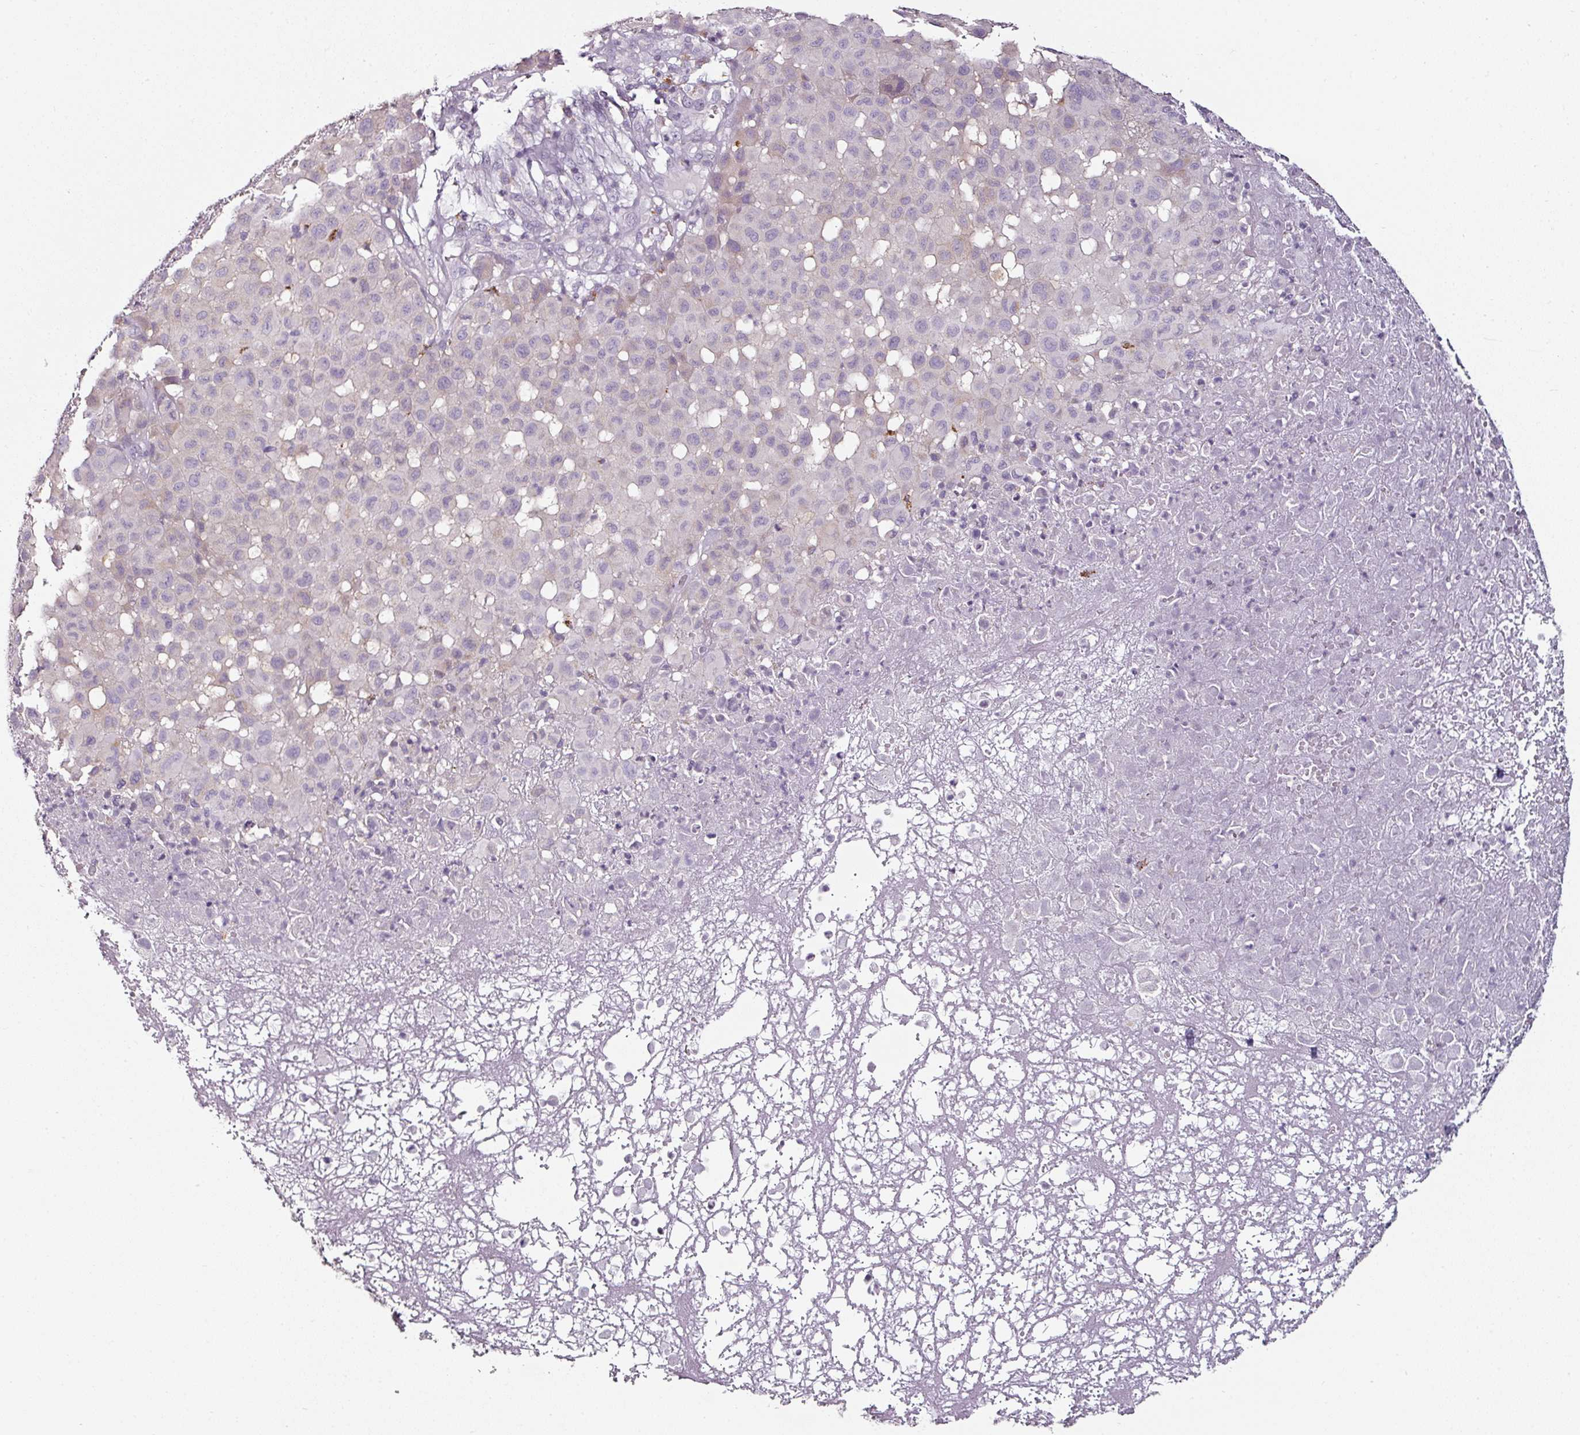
{"staining": {"intensity": "negative", "quantity": "none", "location": "none"}, "tissue": "melanoma", "cell_type": "Tumor cells", "image_type": "cancer", "snomed": [{"axis": "morphology", "description": "Malignant melanoma, NOS"}, {"axis": "topography", "description": "Skin"}], "caption": "Image shows no protein staining in tumor cells of melanoma tissue.", "gene": "CAP2", "patient": {"sex": "male", "age": 73}}